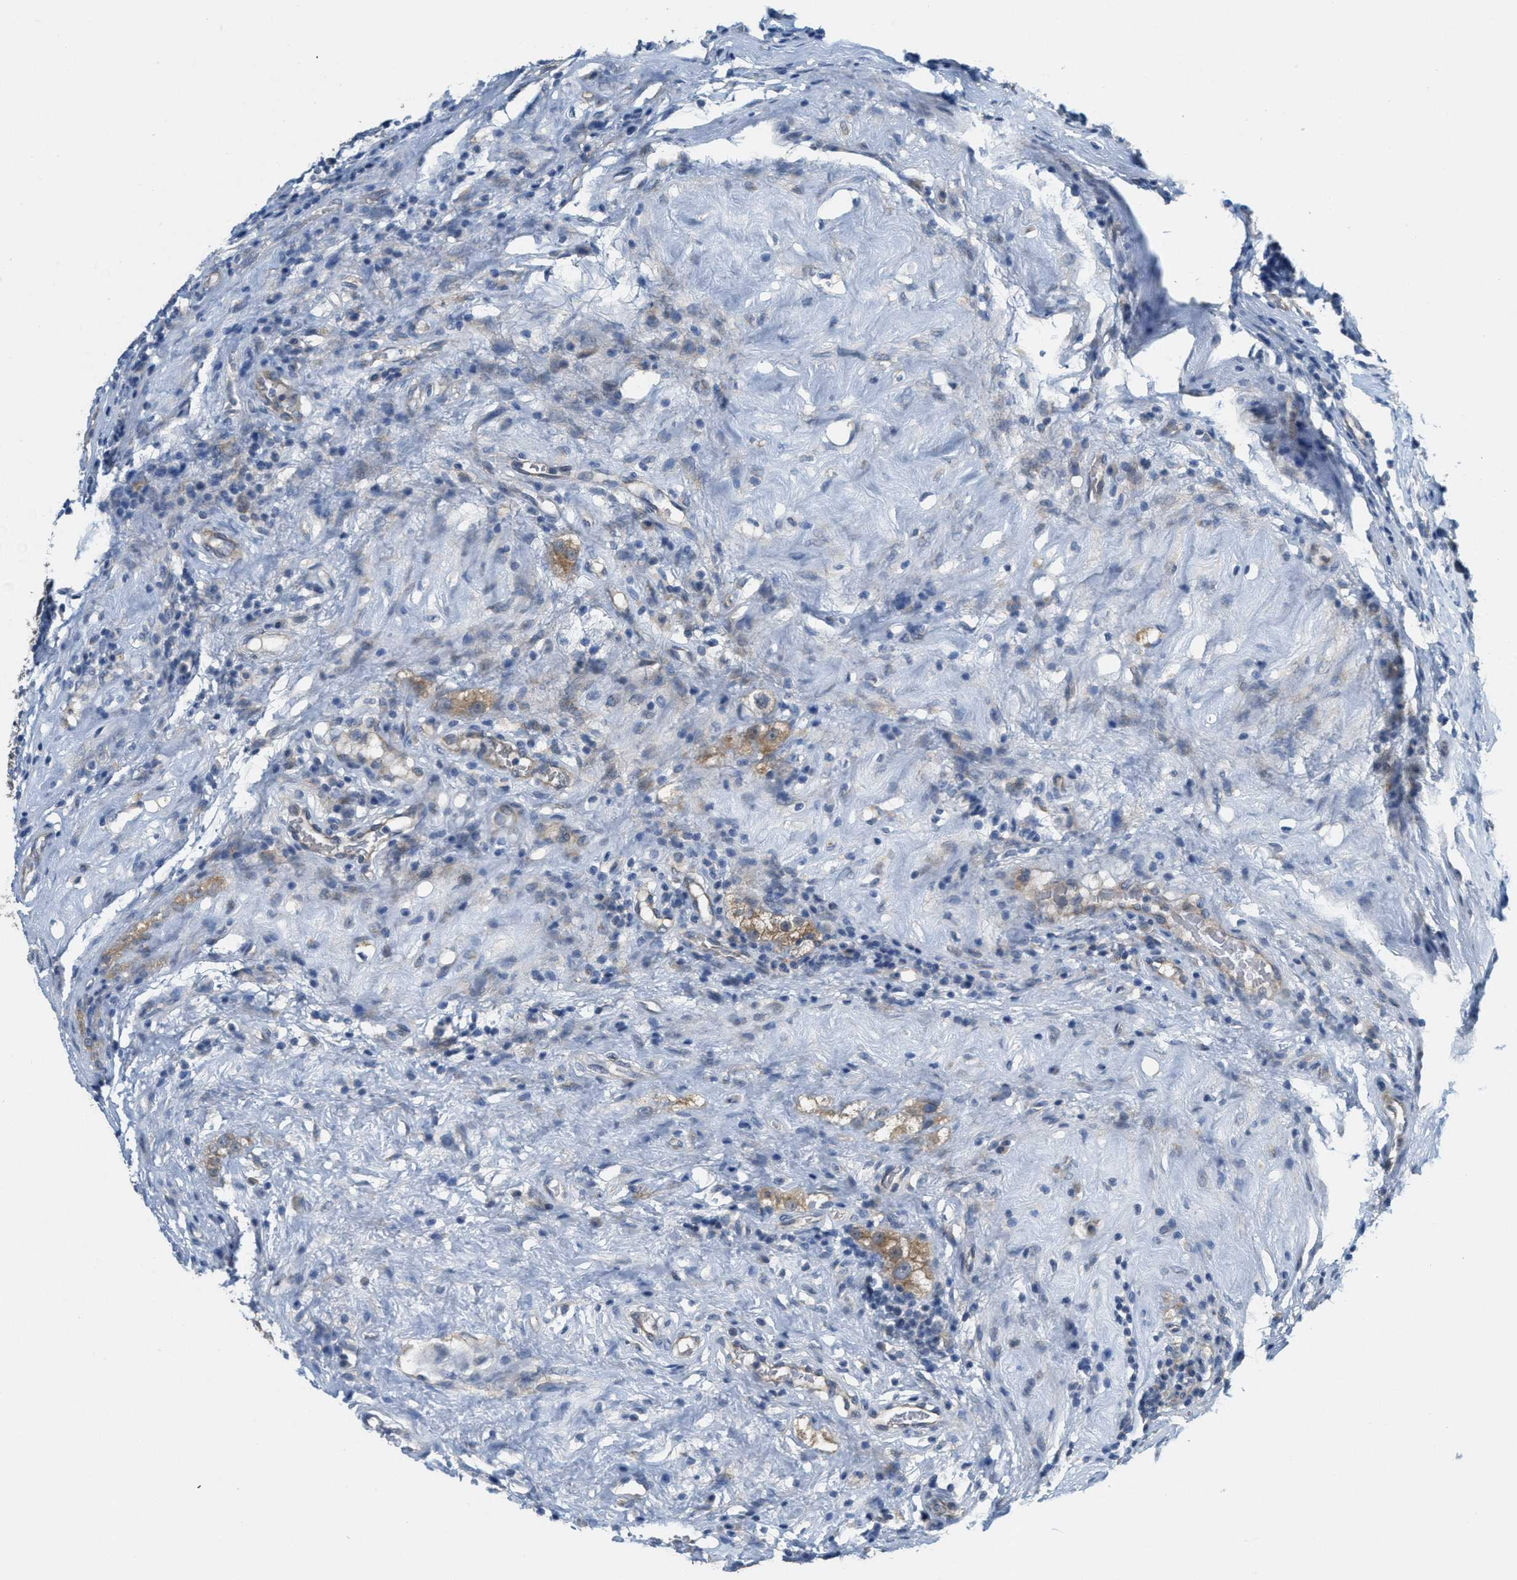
{"staining": {"intensity": "moderate", "quantity": ">75%", "location": "cytoplasmic/membranous"}, "tissue": "testis cancer", "cell_type": "Tumor cells", "image_type": "cancer", "snomed": [{"axis": "morphology", "description": "Seminoma, NOS"}, {"axis": "topography", "description": "Testis"}], "caption": "Protein expression analysis of seminoma (testis) displays moderate cytoplasmic/membranous staining in approximately >75% of tumor cells.", "gene": "ZFYVE9", "patient": {"sex": "male", "age": 43}}